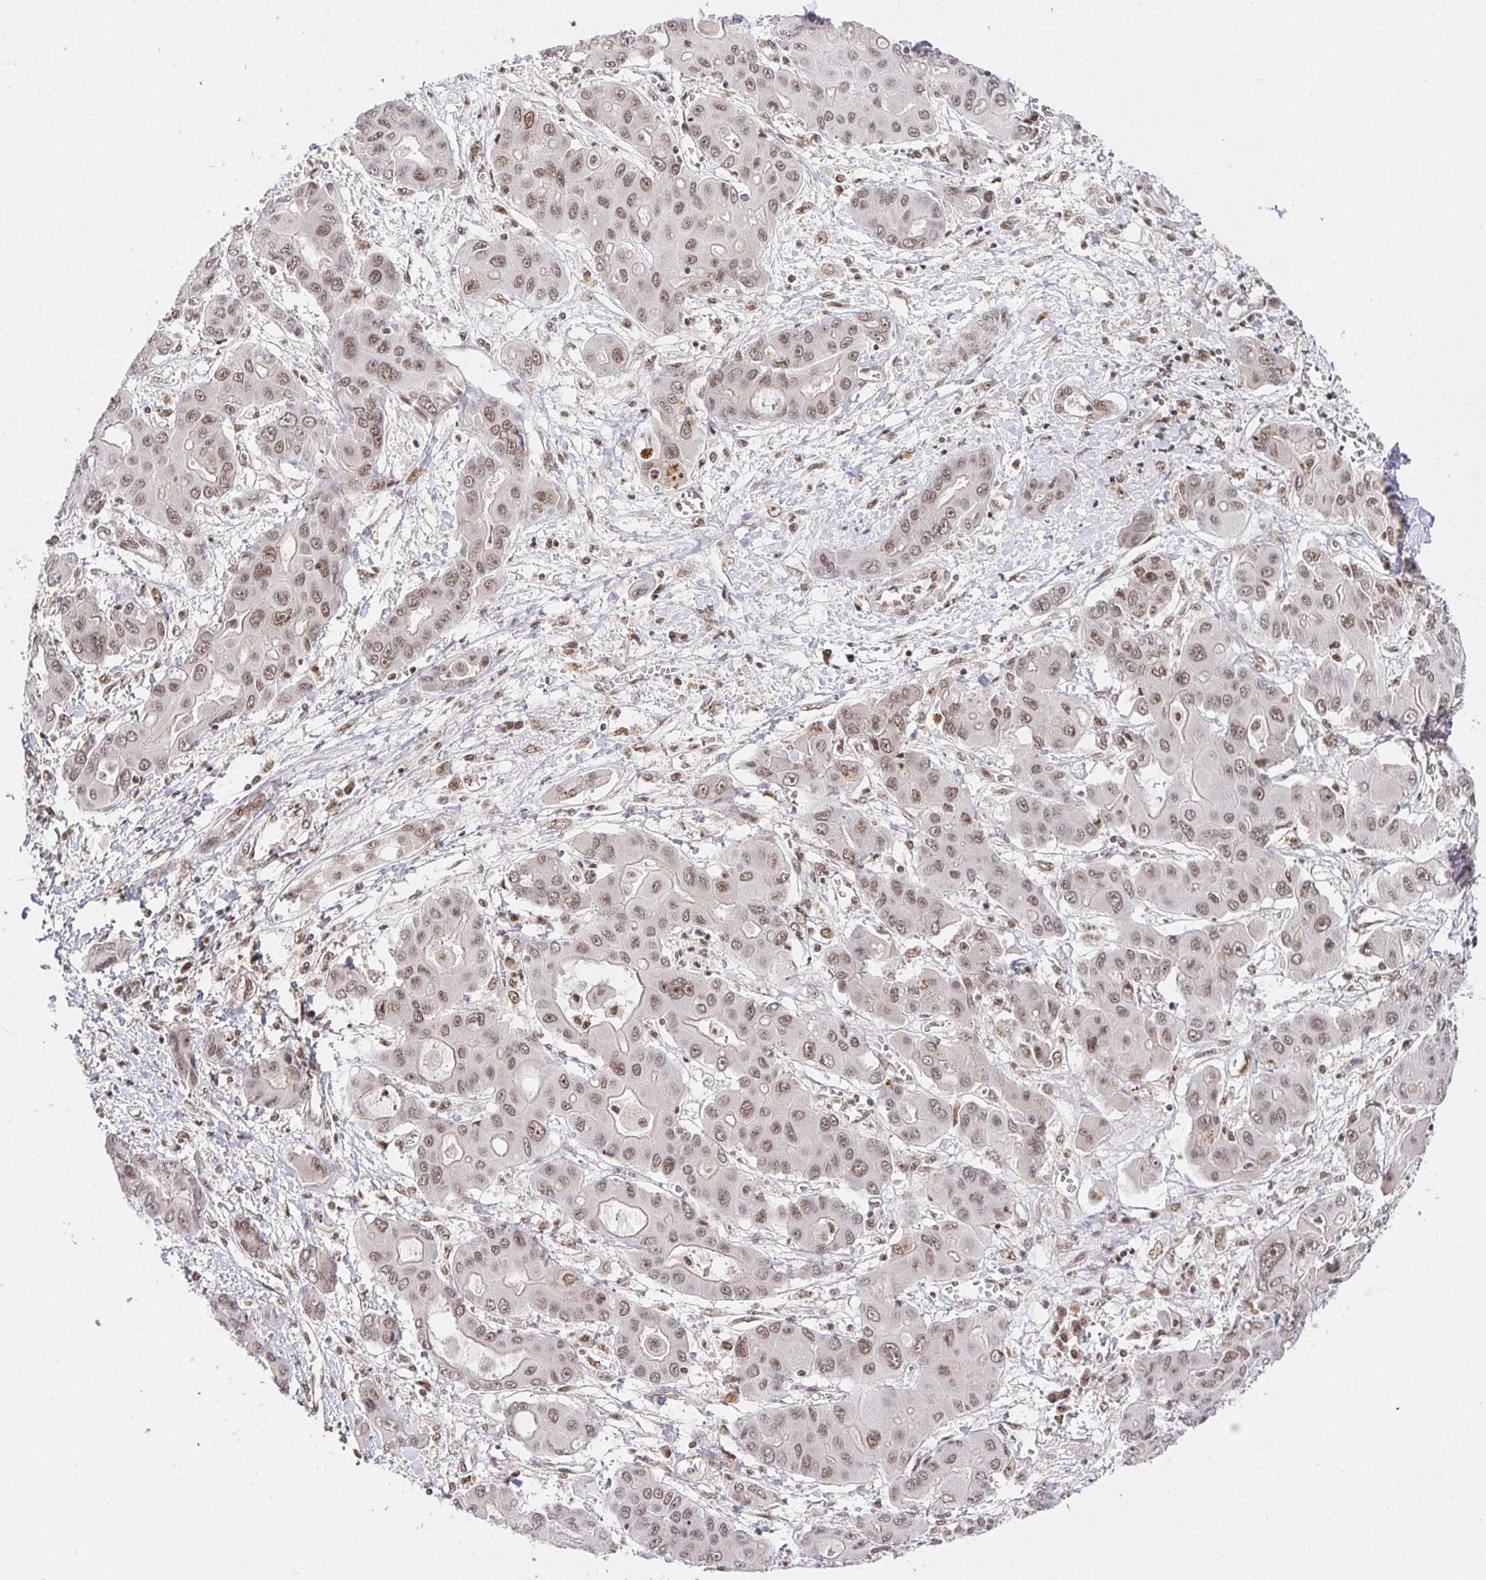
{"staining": {"intensity": "weak", "quantity": ">75%", "location": "nuclear"}, "tissue": "liver cancer", "cell_type": "Tumor cells", "image_type": "cancer", "snomed": [{"axis": "morphology", "description": "Cholangiocarcinoma"}, {"axis": "topography", "description": "Liver"}], "caption": "Weak nuclear staining for a protein is identified in approximately >75% of tumor cells of liver cholangiocarcinoma using immunohistochemistry.", "gene": "USF1", "patient": {"sex": "male", "age": 67}}